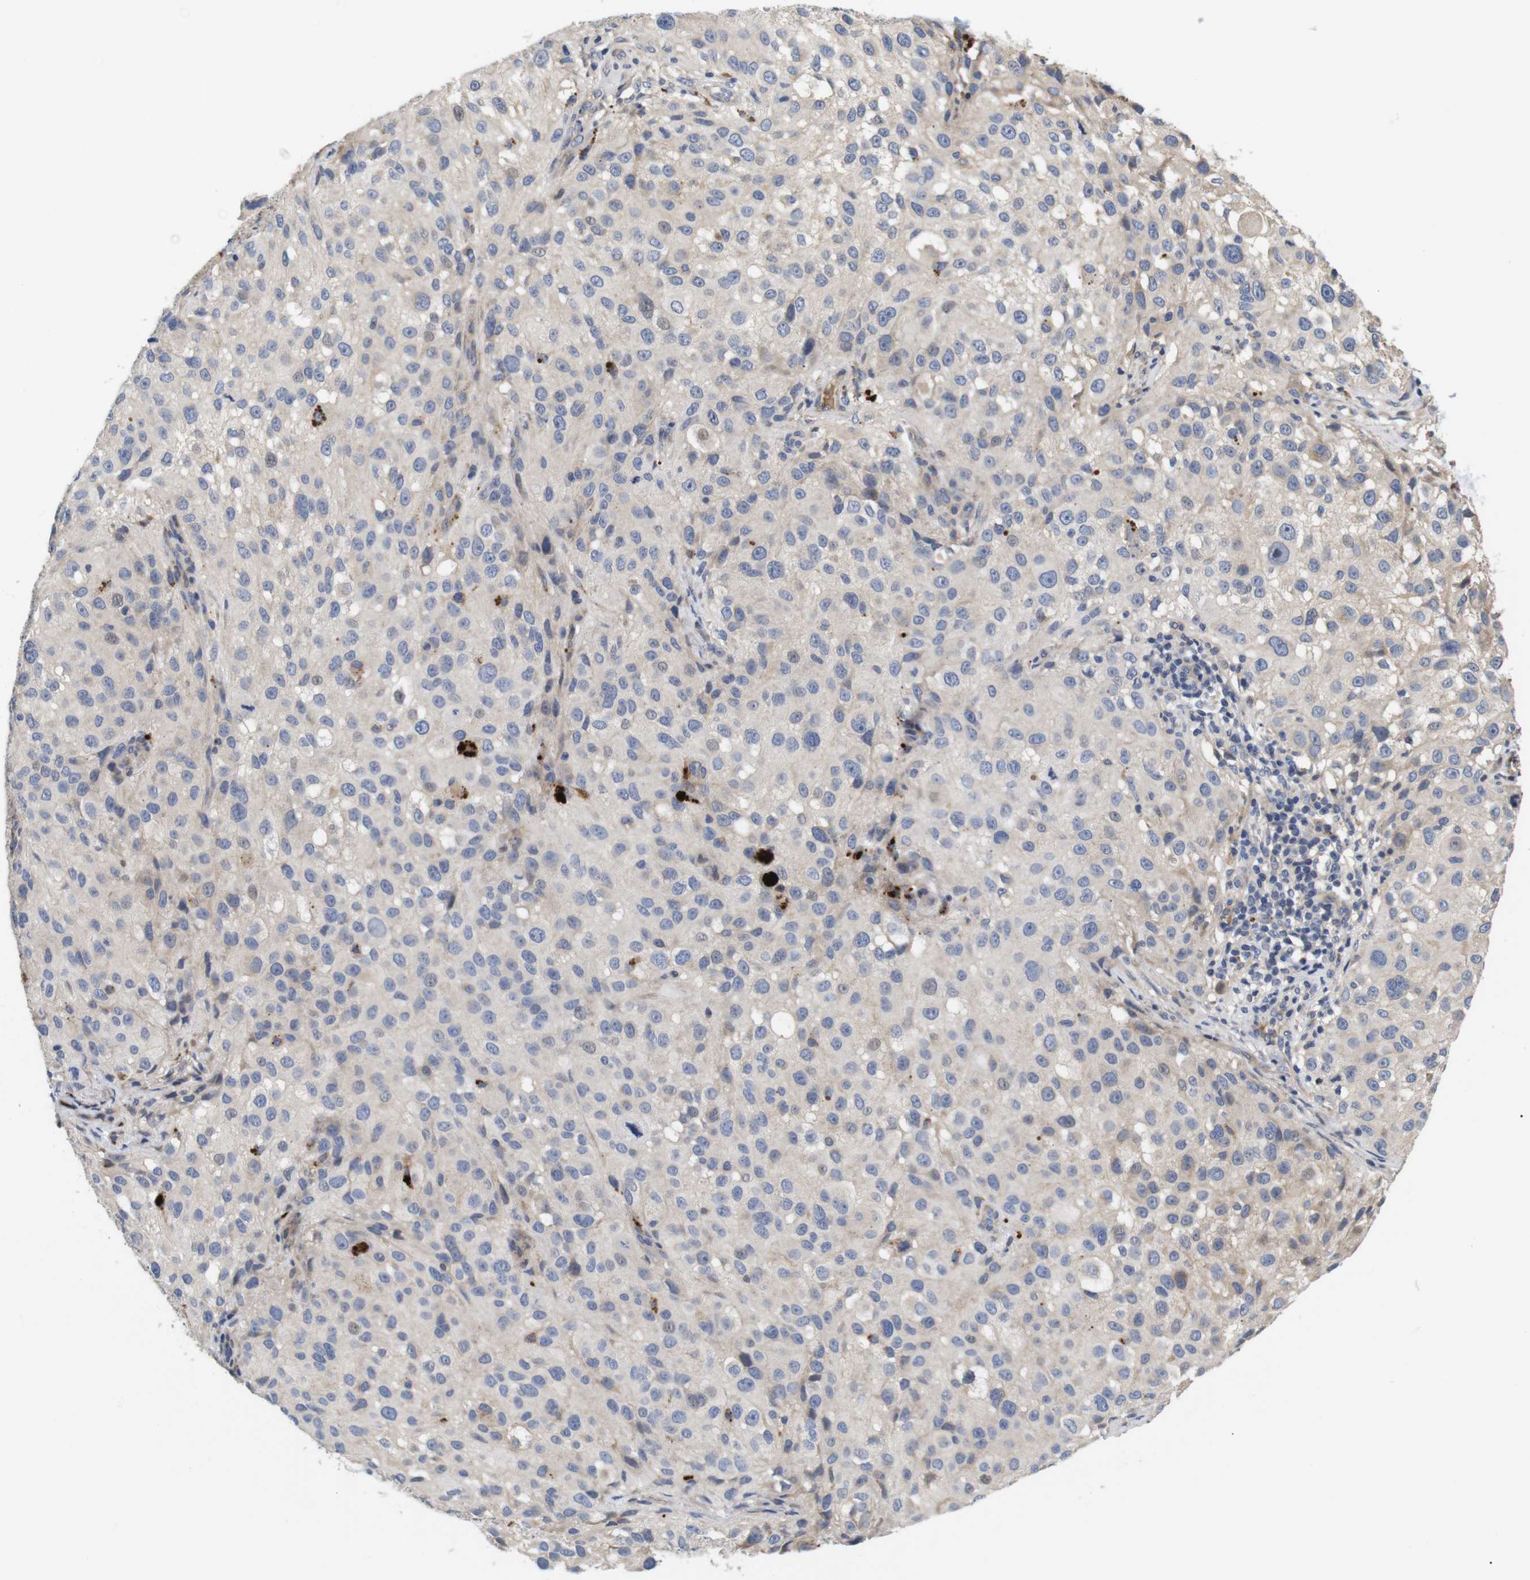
{"staining": {"intensity": "negative", "quantity": "none", "location": "none"}, "tissue": "melanoma", "cell_type": "Tumor cells", "image_type": "cancer", "snomed": [{"axis": "morphology", "description": "Necrosis, NOS"}, {"axis": "morphology", "description": "Malignant melanoma, NOS"}, {"axis": "topography", "description": "Skin"}], "caption": "There is no significant expression in tumor cells of melanoma.", "gene": "SPRY3", "patient": {"sex": "female", "age": 87}}